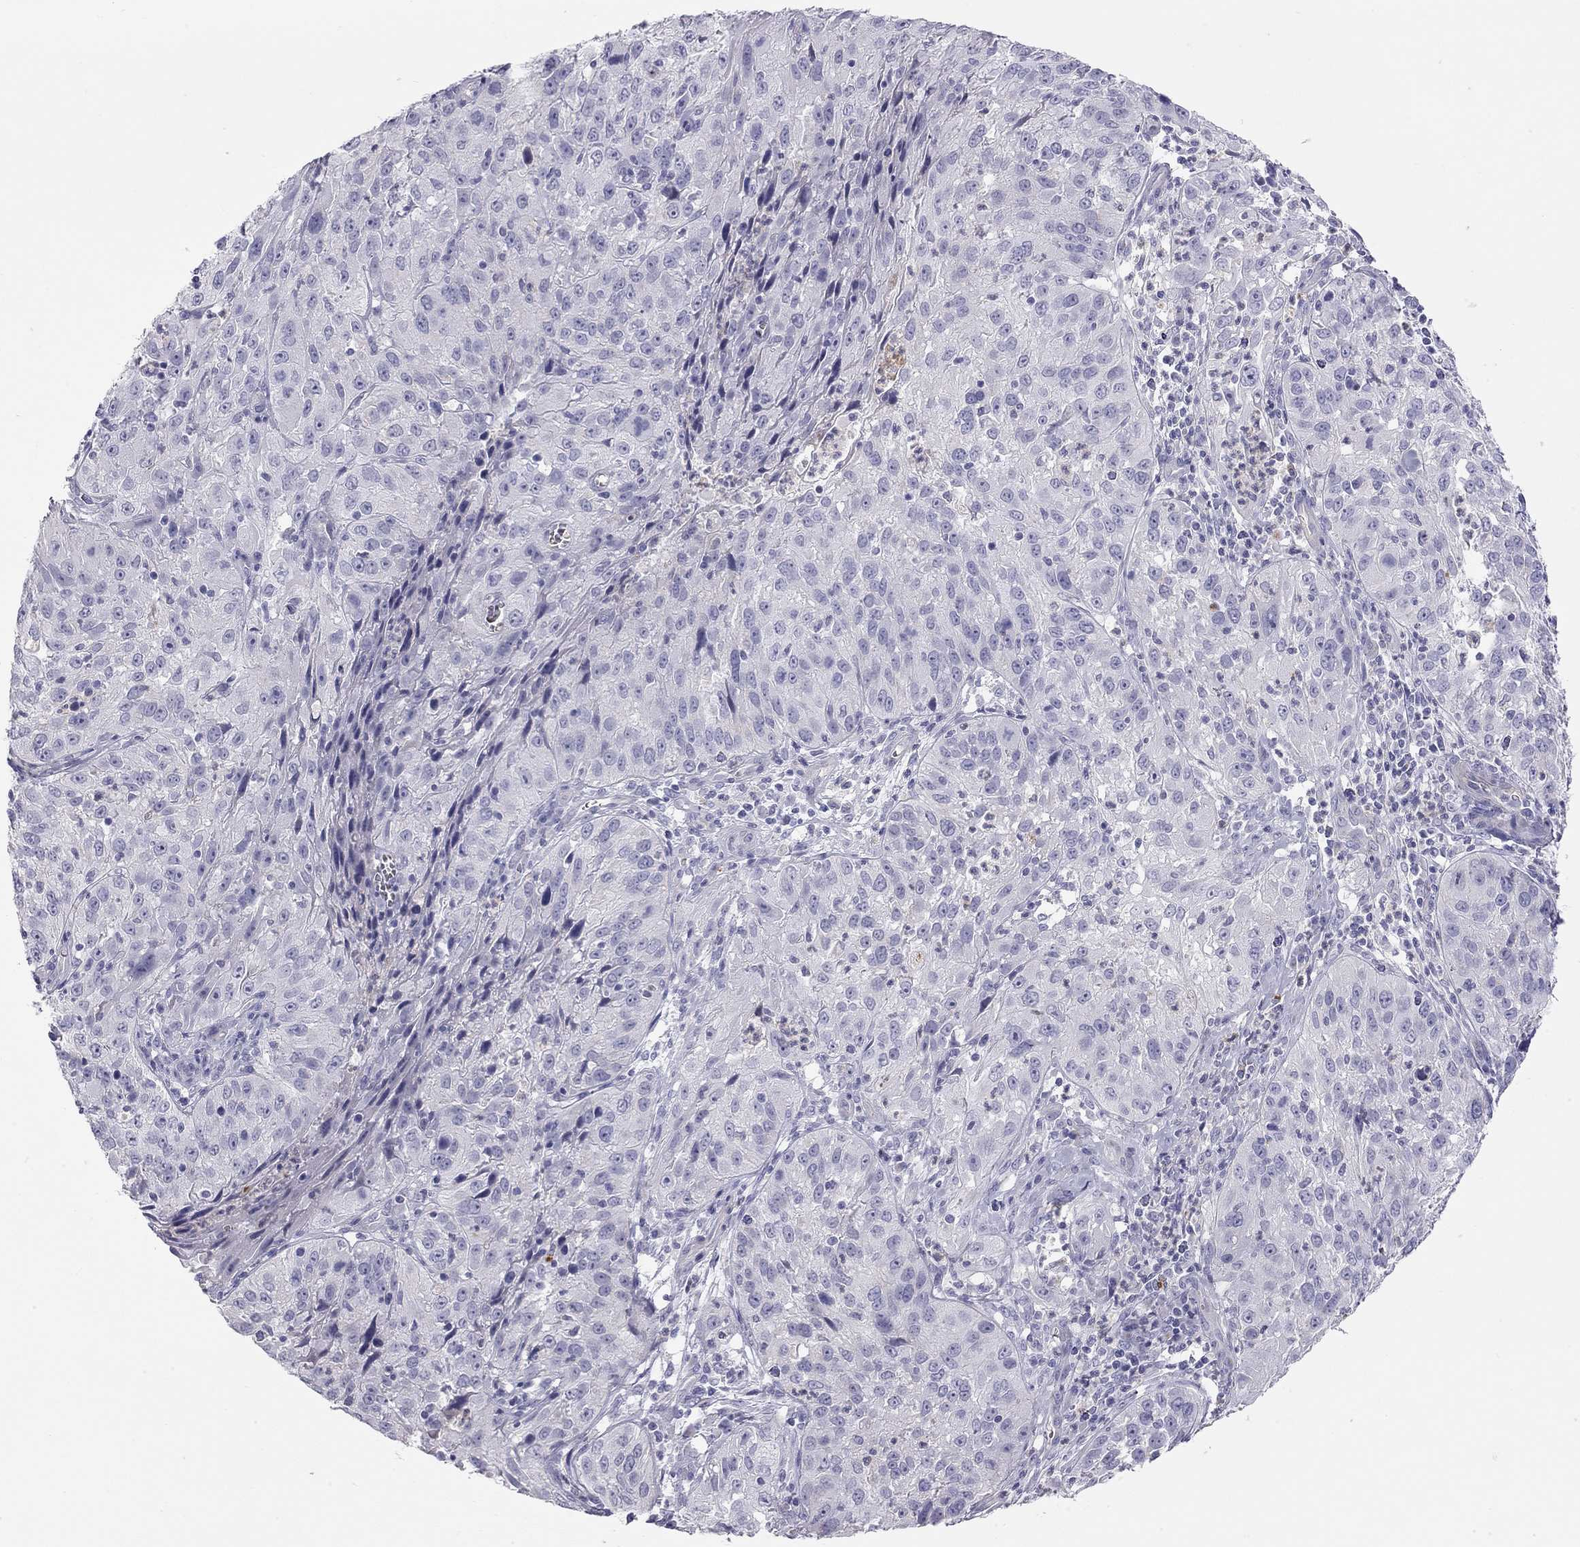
{"staining": {"intensity": "negative", "quantity": "none", "location": "none"}, "tissue": "cervical cancer", "cell_type": "Tumor cells", "image_type": "cancer", "snomed": [{"axis": "morphology", "description": "Squamous cell carcinoma, NOS"}, {"axis": "topography", "description": "Cervix"}], "caption": "A high-resolution micrograph shows immunohistochemistry (IHC) staining of cervical squamous cell carcinoma, which displays no significant expression in tumor cells.", "gene": "TDRD6", "patient": {"sex": "female", "age": 32}}